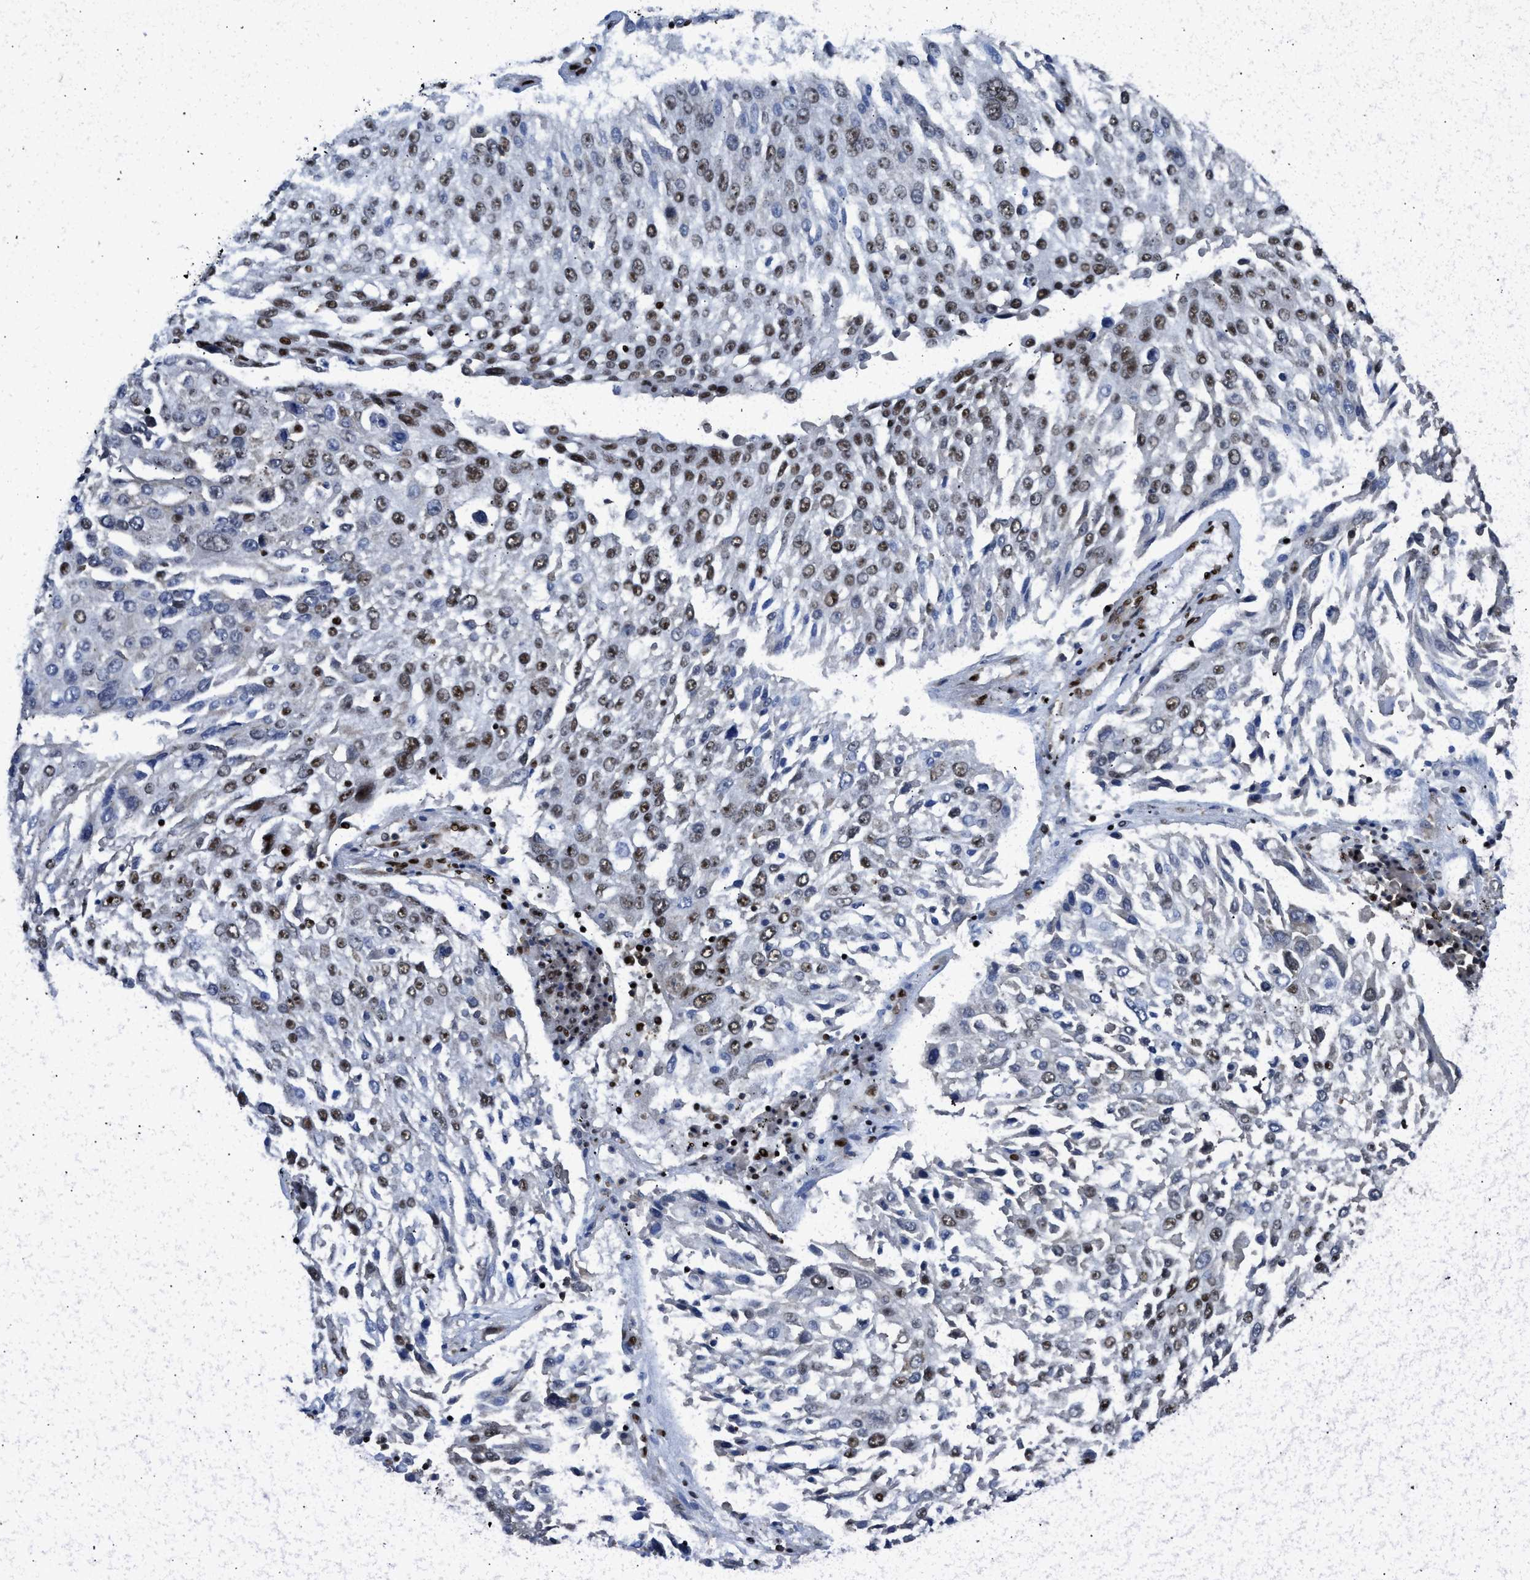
{"staining": {"intensity": "moderate", "quantity": ">75%", "location": "nuclear"}, "tissue": "lung cancer", "cell_type": "Tumor cells", "image_type": "cancer", "snomed": [{"axis": "morphology", "description": "Squamous cell carcinoma, NOS"}, {"axis": "topography", "description": "Lung"}], "caption": "Immunohistochemistry (IHC) (DAB (3,3'-diaminobenzidine)) staining of human lung cancer displays moderate nuclear protein staining in approximately >75% of tumor cells. The staining was performed using DAB (3,3'-diaminobenzidine), with brown indicating positive protein expression. Nuclei are stained blue with hematoxylin.", "gene": "SCAF4", "patient": {"sex": "male", "age": 65}}